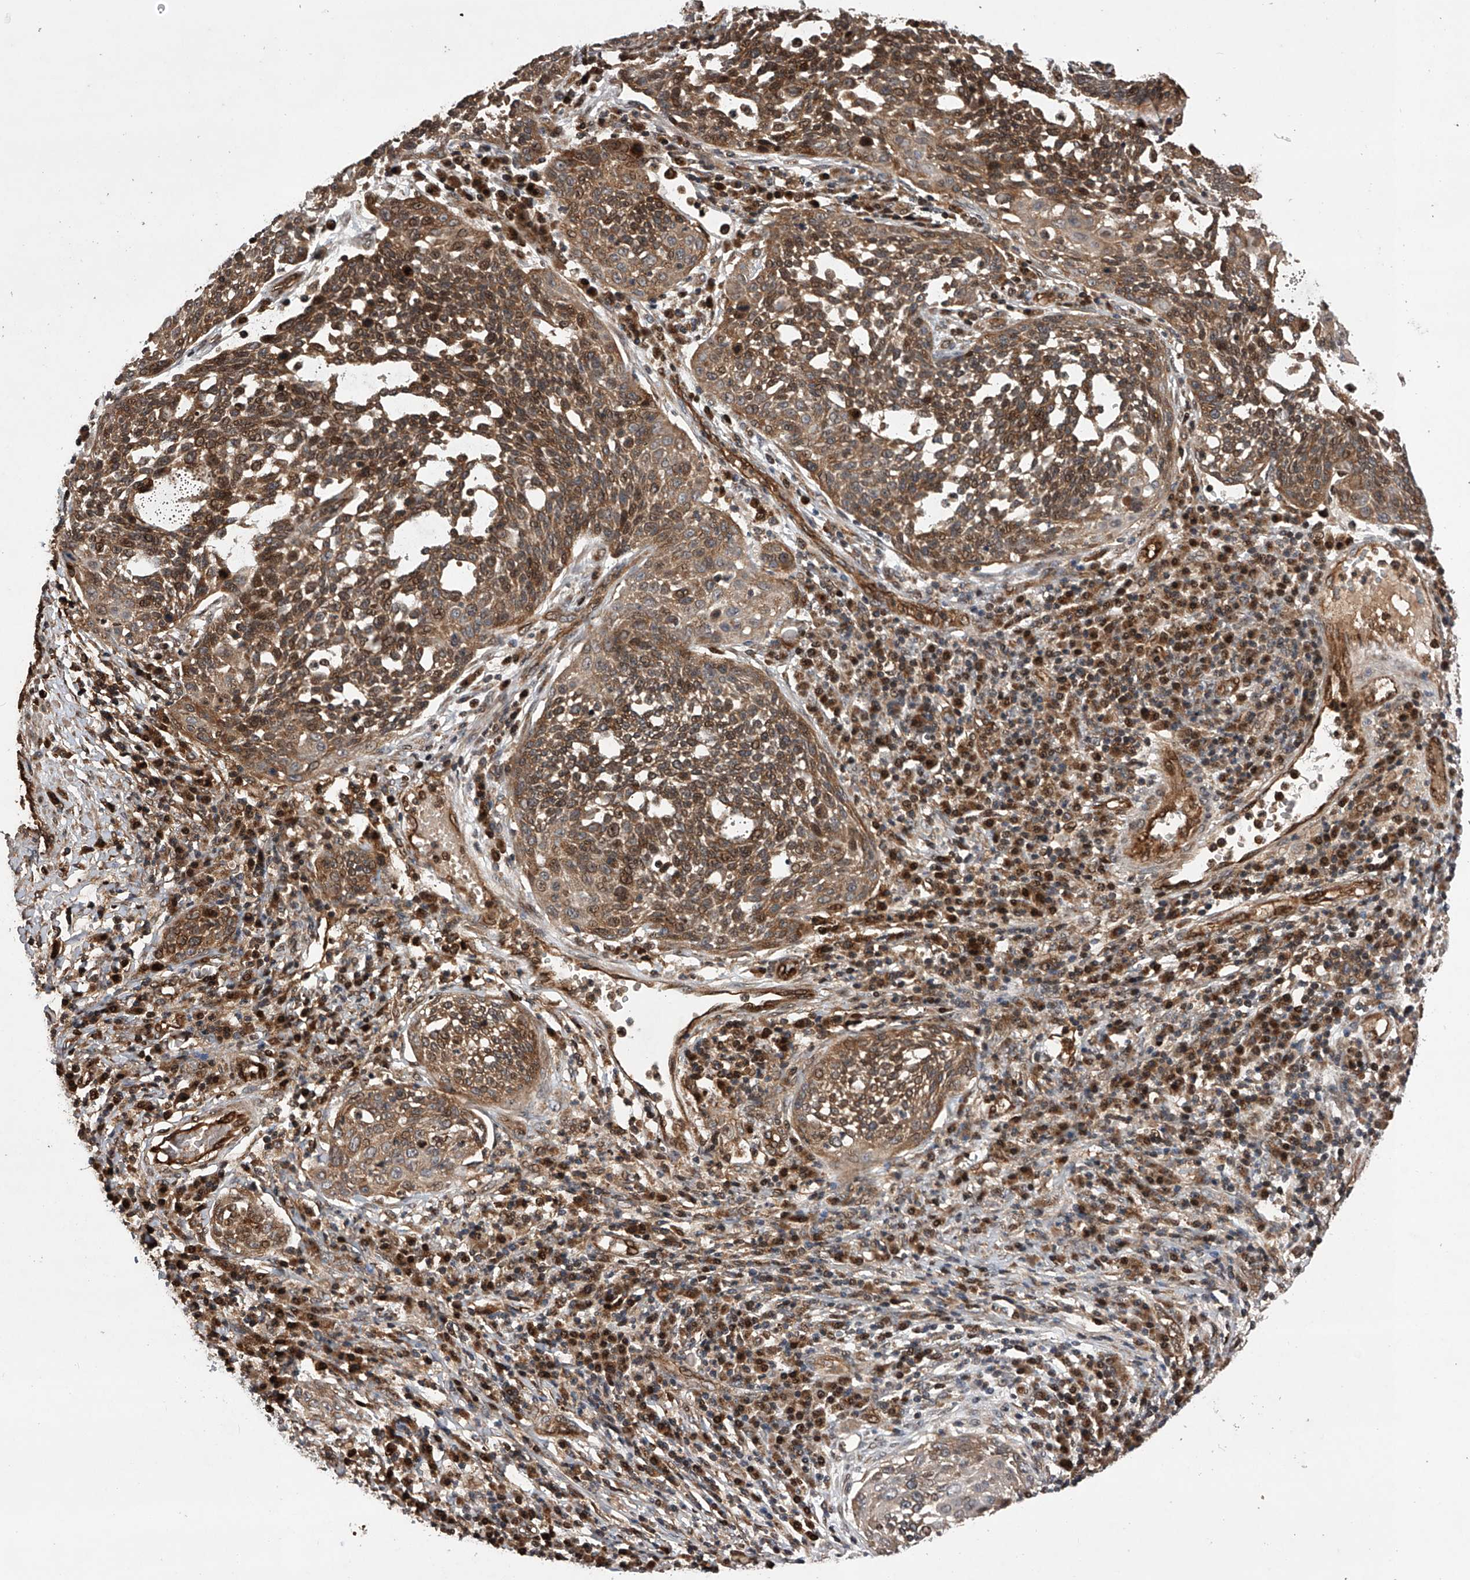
{"staining": {"intensity": "moderate", "quantity": ">75%", "location": "cytoplasmic/membranous,nuclear"}, "tissue": "cervical cancer", "cell_type": "Tumor cells", "image_type": "cancer", "snomed": [{"axis": "morphology", "description": "Squamous cell carcinoma, NOS"}, {"axis": "topography", "description": "Cervix"}], "caption": "Immunohistochemistry (IHC) of cervical cancer (squamous cell carcinoma) reveals medium levels of moderate cytoplasmic/membranous and nuclear staining in about >75% of tumor cells.", "gene": "MAP3K11", "patient": {"sex": "female", "age": 34}}